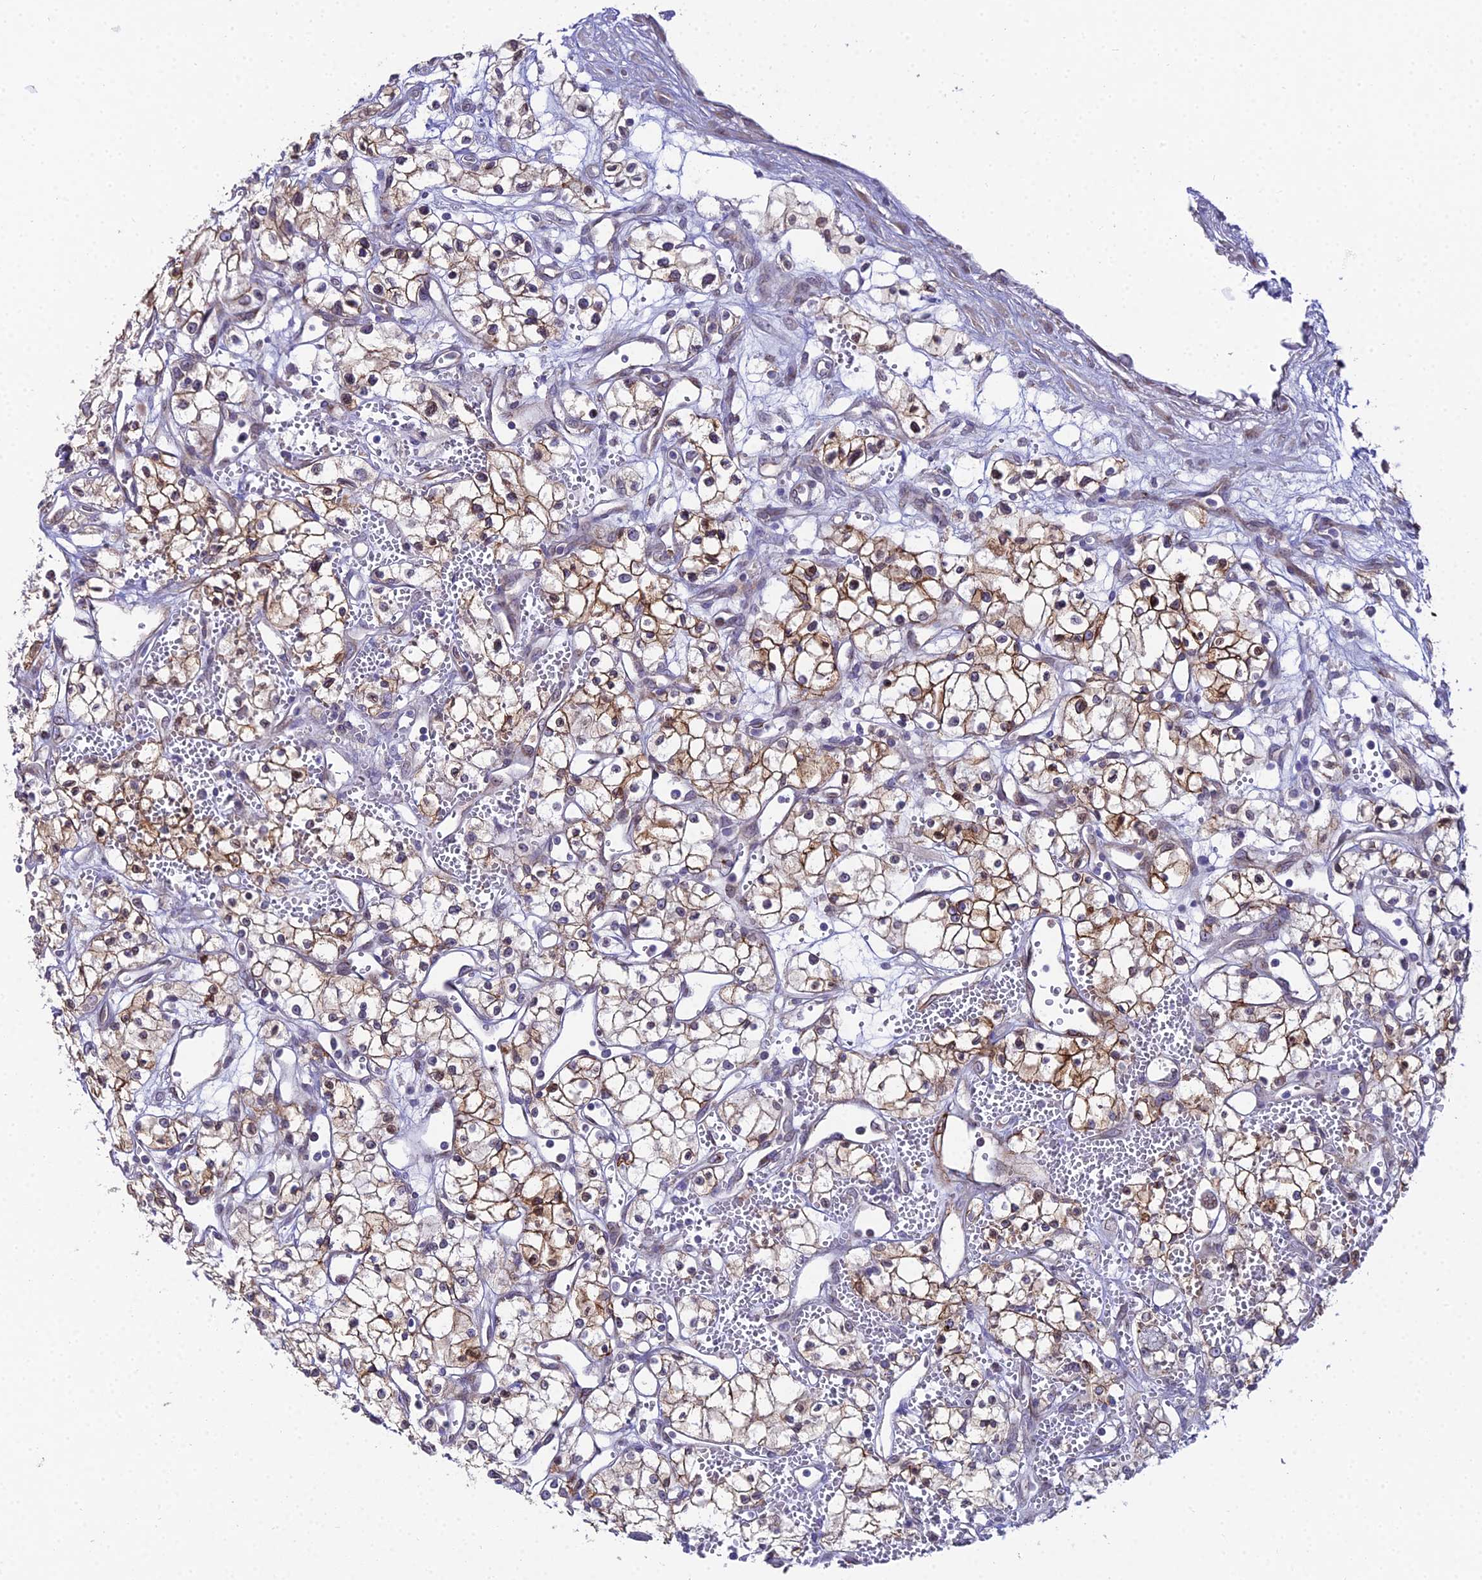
{"staining": {"intensity": "moderate", "quantity": "25%-75%", "location": "cytoplasmic/membranous,nuclear"}, "tissue": "renal cancer", "cell_type": "Tumor cells", "image_type": "cancer", "snomed": [{"axis": "morphology", "description": "Adenocarcinoma, NOS"}, {"axis": "topography", "description": "Kidney"}], "caption": "The immunohistochemical stain labels moderate cytoplasmic/membranous and nuclear positivity in tumor cells of renal cancer tissue. (DAB IHC, brown staining for protein, blue staining for nuclei).", "gene": "DDX19A", "patient": {"sex": "male", "age": 59}}